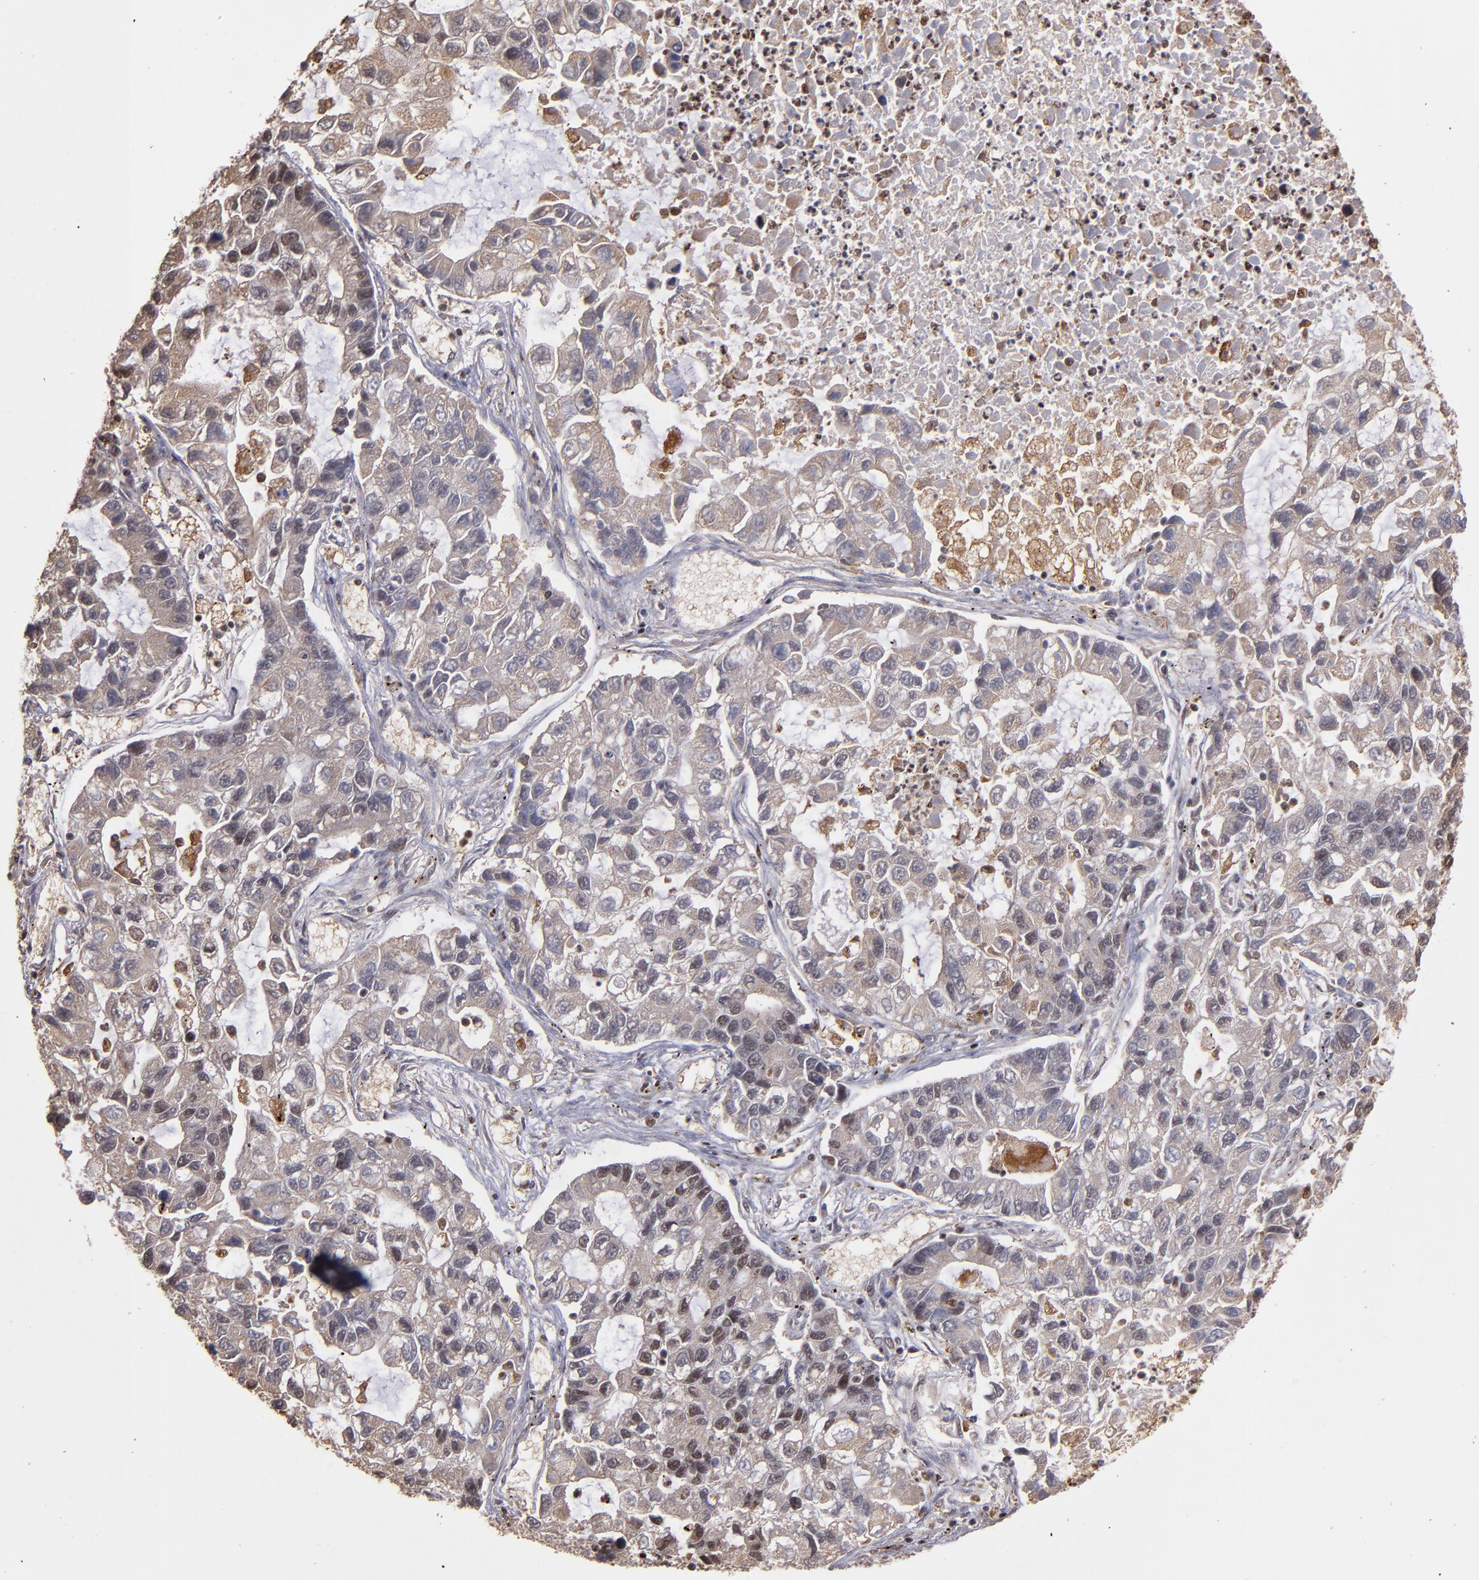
{"staining": {"intensity": "weak", "quantity": ">75%", "location": "cytoplasmic/membranous,nuclear"}, "tissue": "lung cancer", "cell_type": "Tumor cells", "image_type": "cancer", "snomed": [{"axis": "morphology", "description": "Adenocarcinoma, NOS"}, {"axis": "topography", "description": "Lung"}], "caption": "Protein staining demonstrates weak cytoplasmic/membranous and nuclear expression in approximately >75% of tumor cells in lung cancer (adenocarcinoma).", "gene": "SP1", "patient": {"sex": "female", "age": 51}}